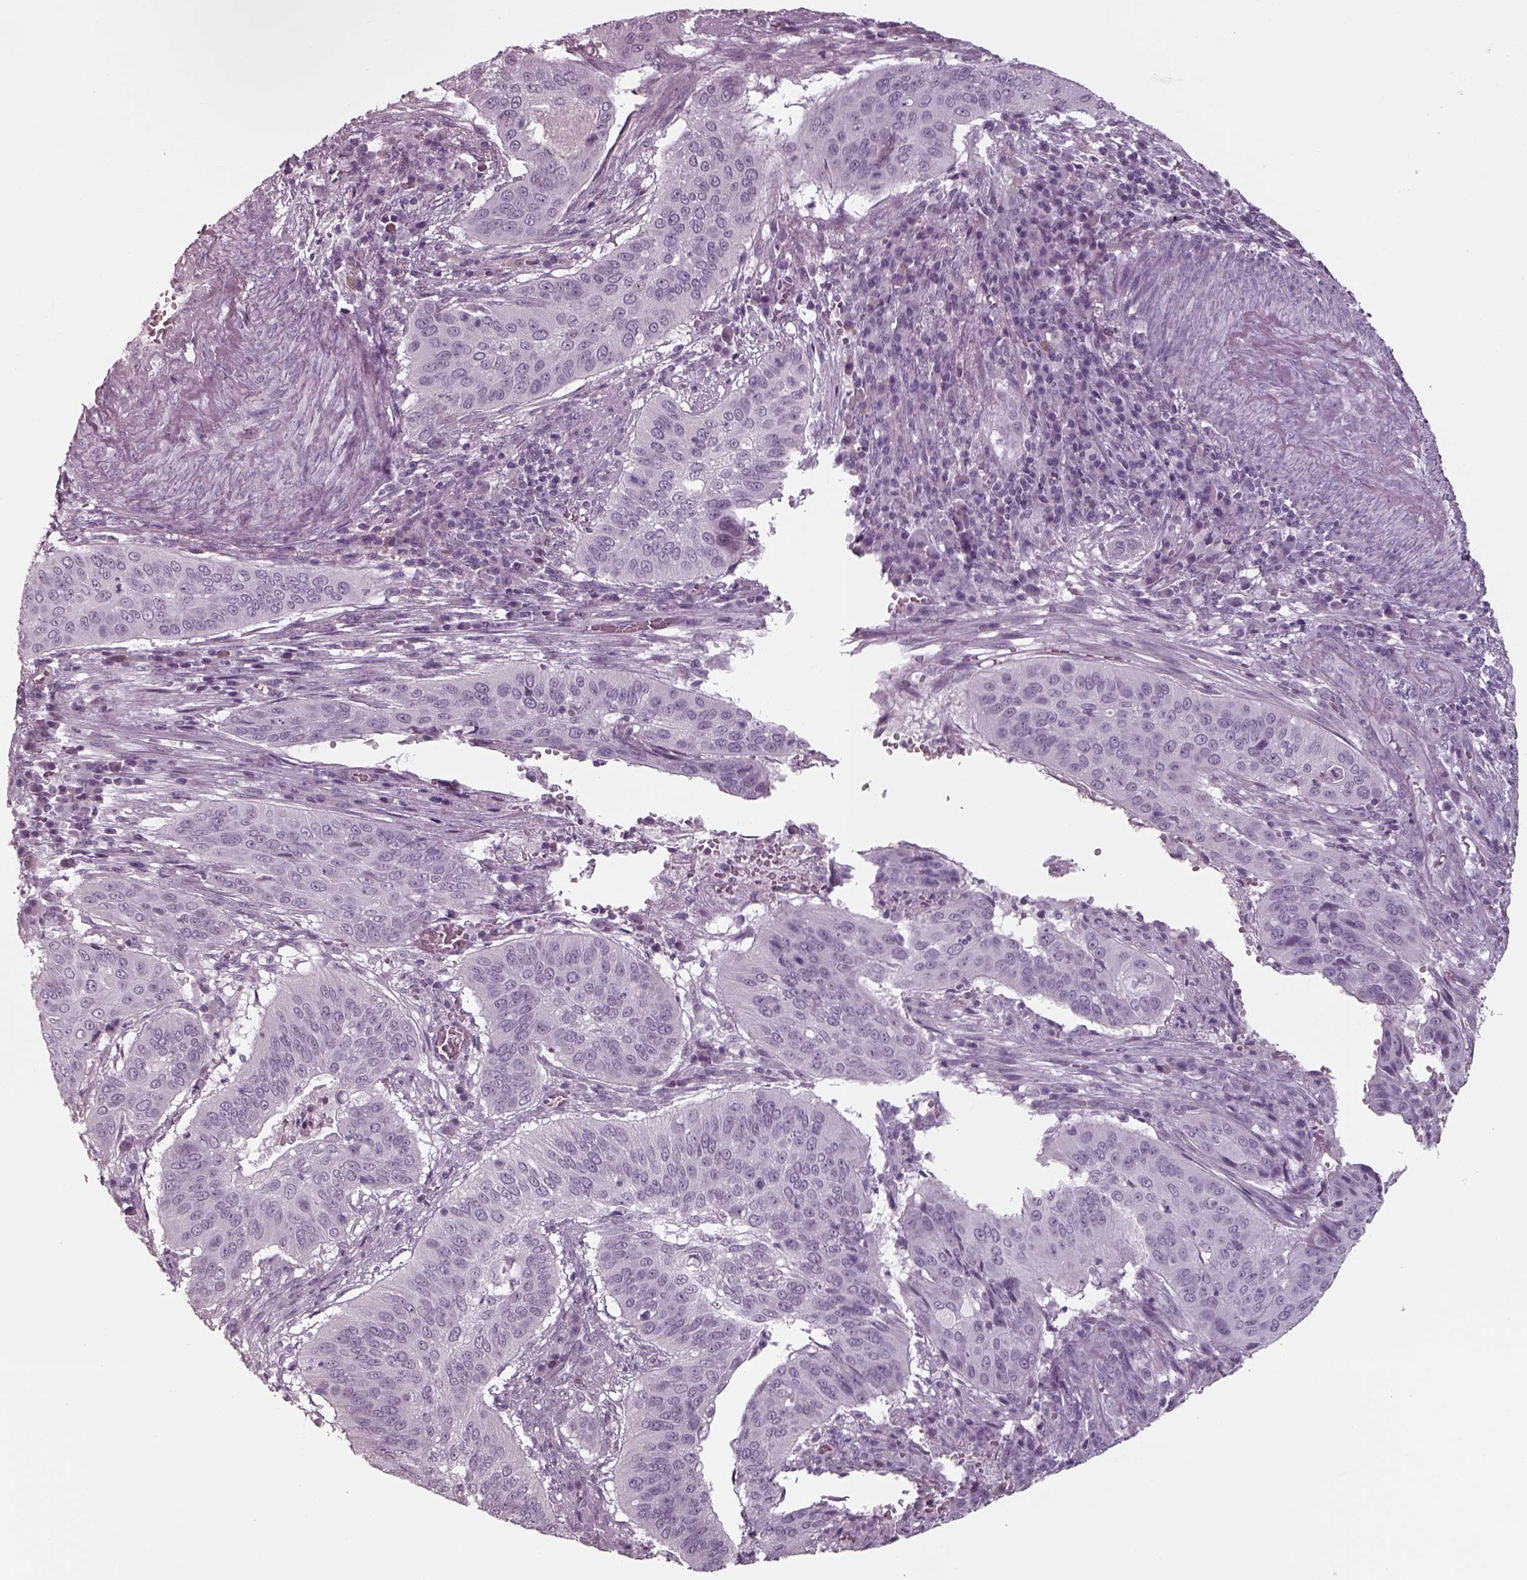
{"staining": {"intensity": "negative", "quantity": "none", "location": "none"}, "tissue": "cervical cancer", "cell_type": "Tumor cells", "image_type": "cancer", "snomed": [{"axis": "morphology", "description": "Squamous cell carcinoma, NOS"}, {"axis": "topography", "description": "Cervix"}], "caption": "An IHC image of squamous cell carcinoma (cervical) is shown. There is no staining in tumor cells of squamous cell carcinoma (cervical).", "gene": "SEPTIN14", "patient": {"sex": "female", "age": 39}}